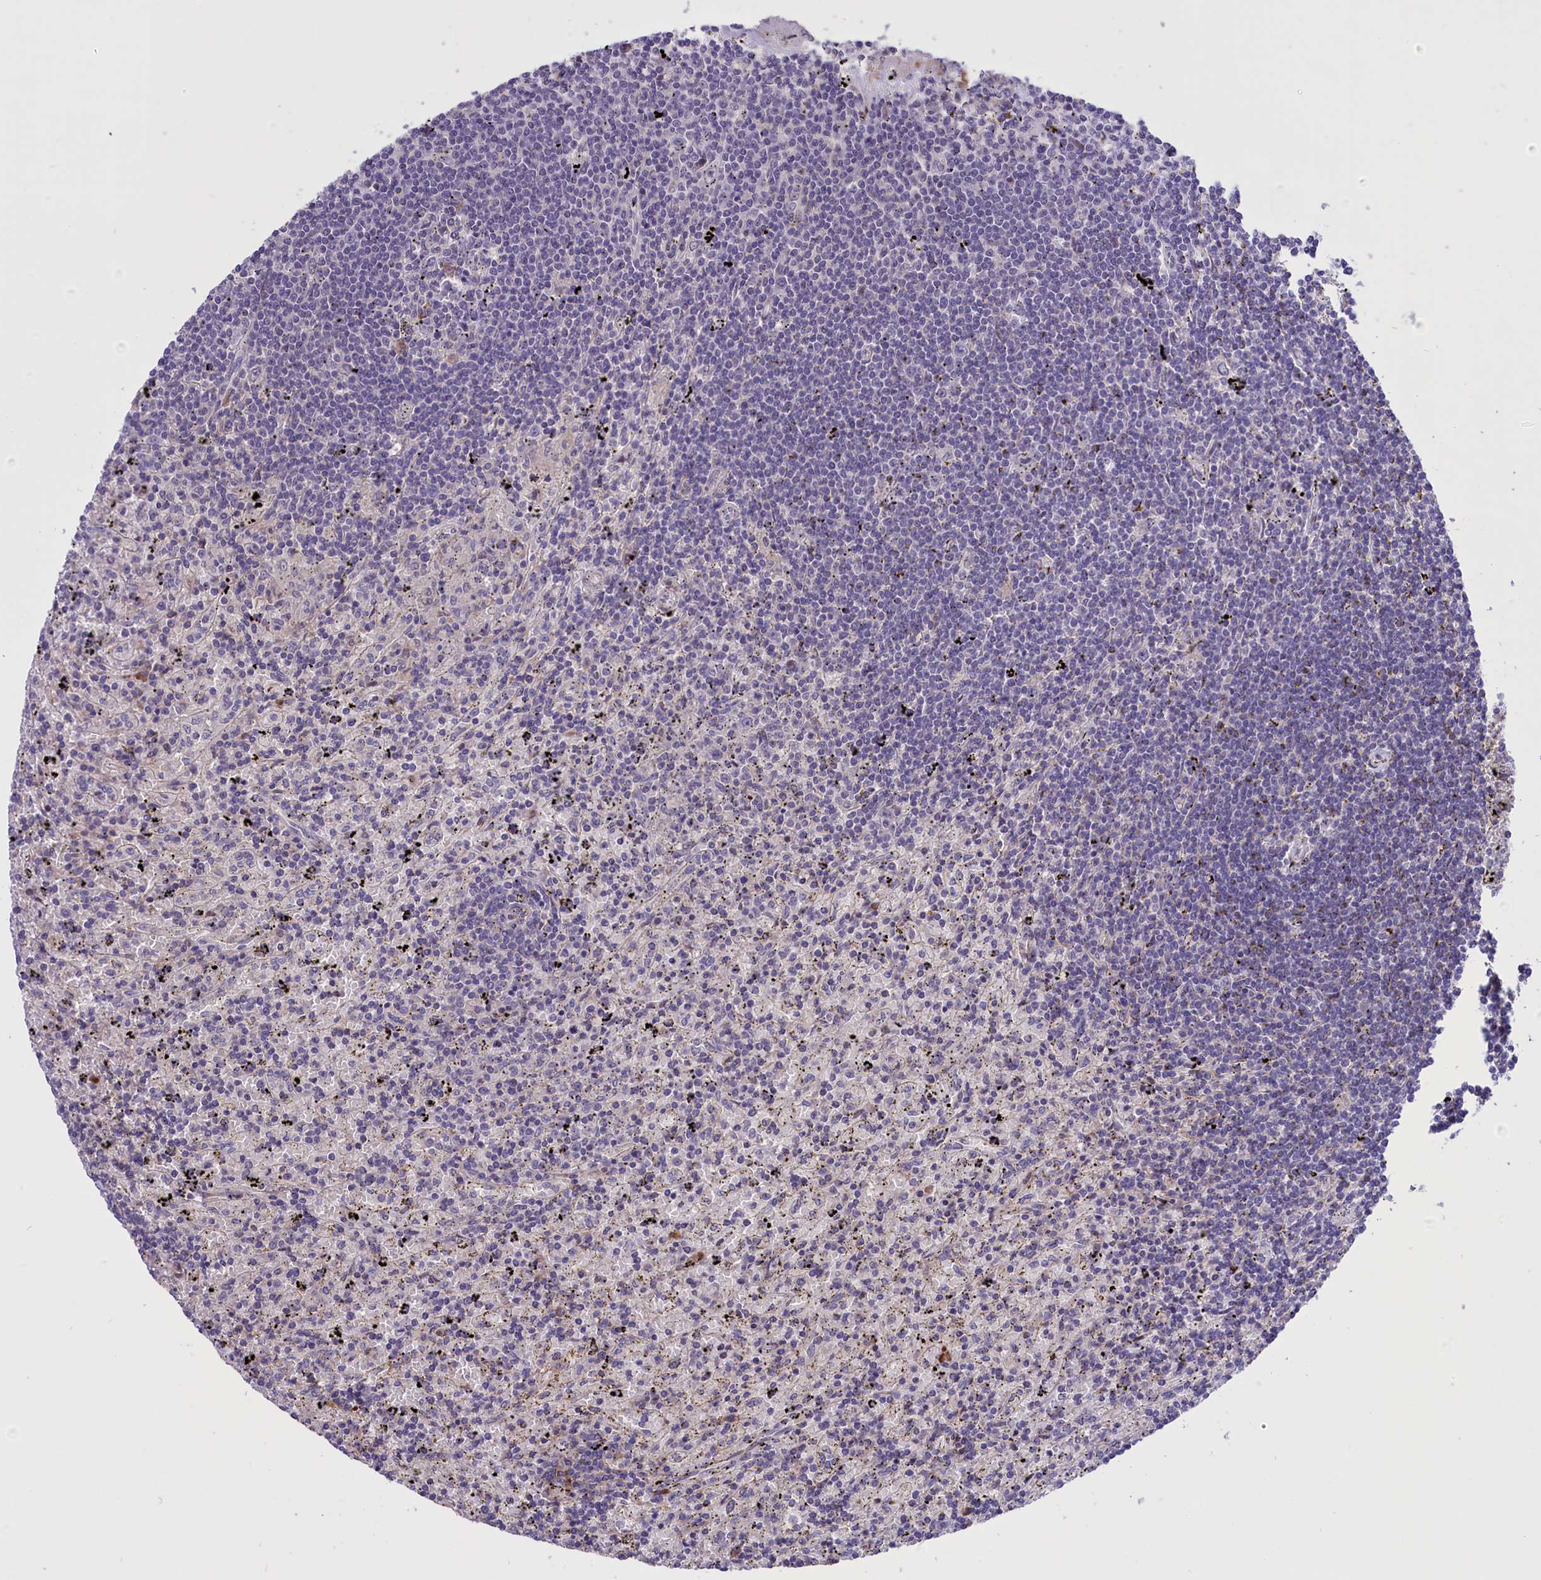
{"staining": {"intensity": "negative", "quantity": "none", "location": "none"}, "tissue": "lymphoma", "cell_type": "Tumor cells", "image_type": "cancer", "snomed": [{"axis": "morphology", "description": "Malignant lymphoma, non-Hodgkin's type, Low grade"}, {"axis": "topography", "description": "Spleen"}], "caption": "This is a photomicrograph of immunohistochemistry (IHC) staining of lymphoma, which shows no expression in tumor cells.", "gene": "ENHO", "patient": {"sex": "male", "age": 76}}